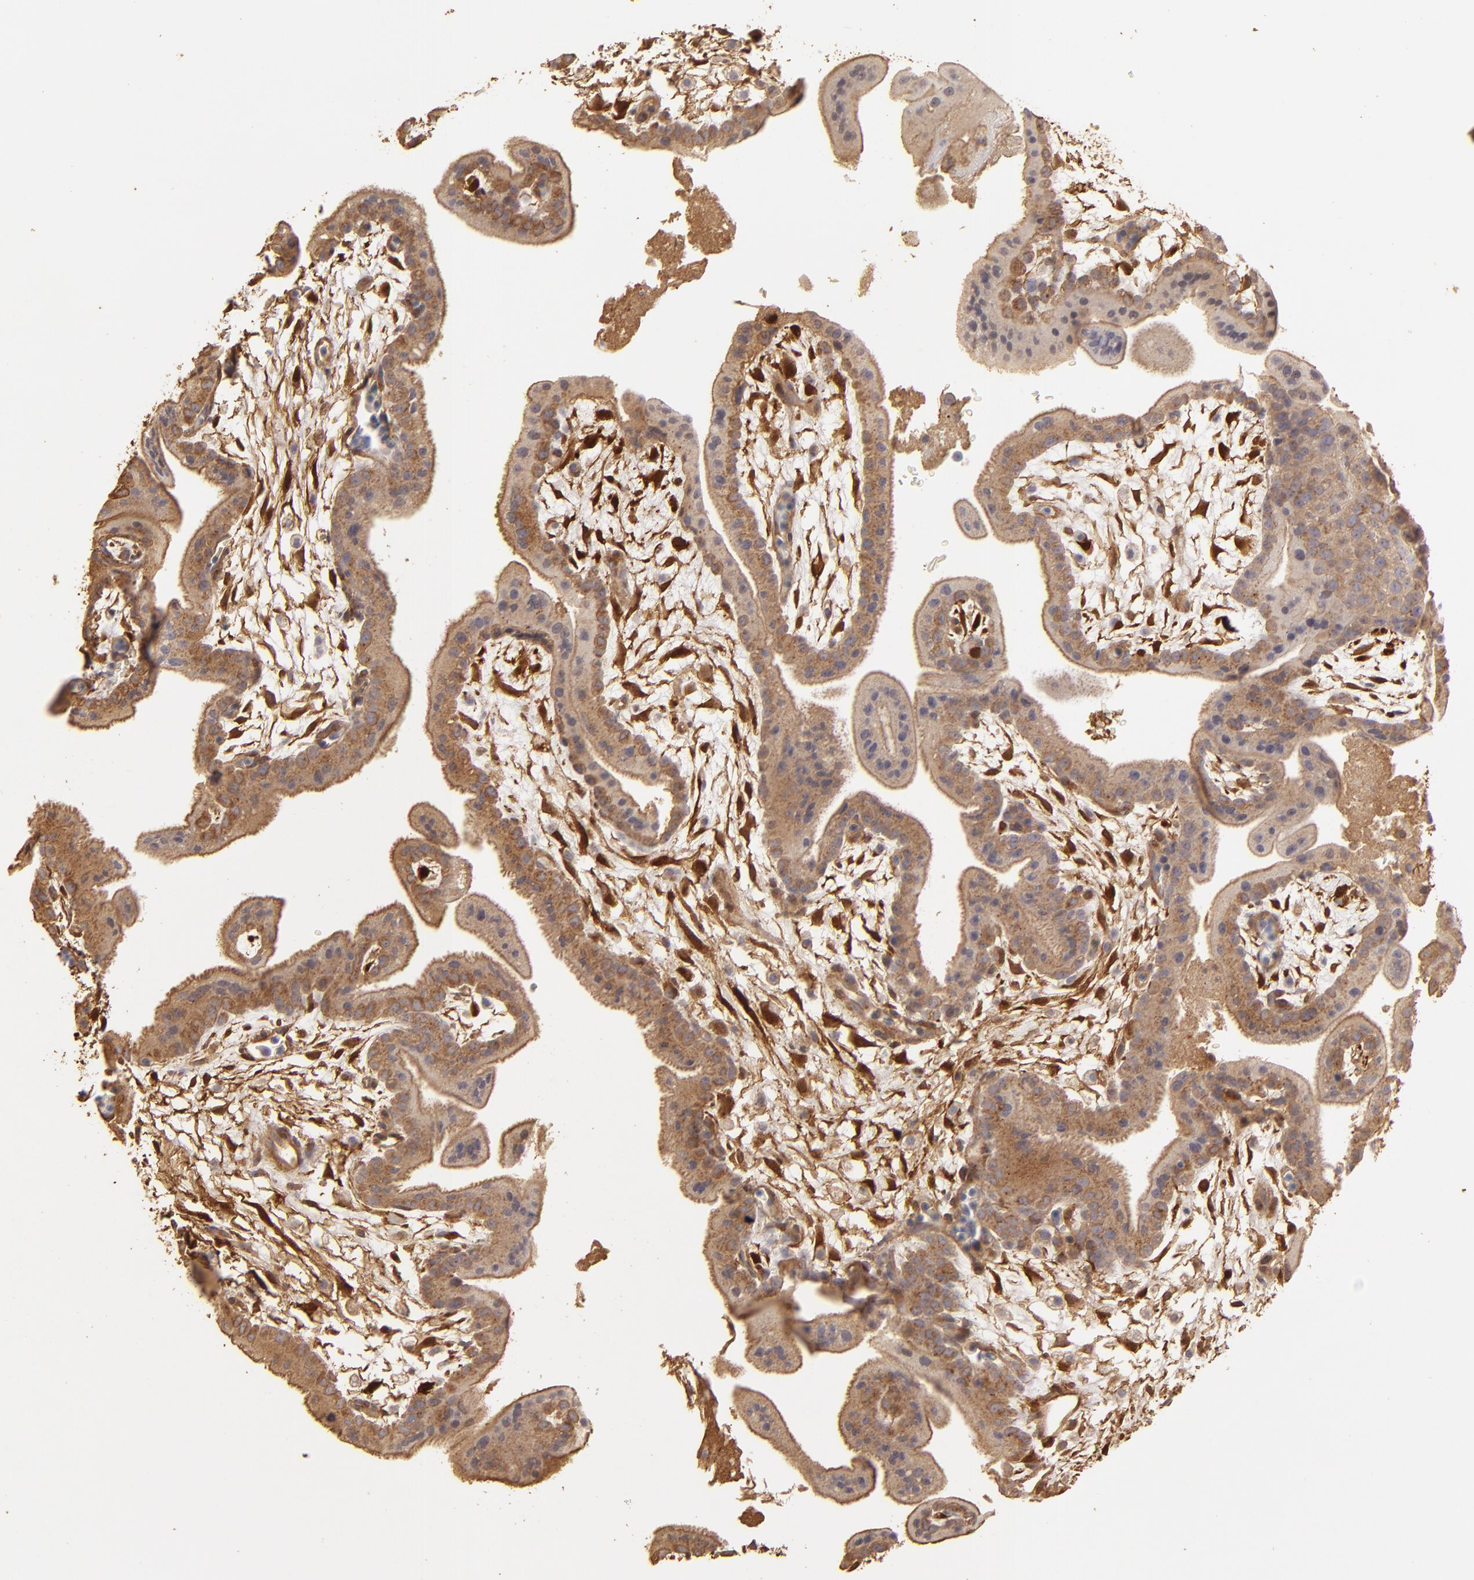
{"staining": {"intensity": "strong", "quantity": ">75%", "location": "cytoplasmic/membranous"}, "tissue": "placenta", "cell_type": "Decidual cells", "image_type": "normal", "snomed": [{"axis": "morphology", "description": "Normal tissue, NOS"}, {"axis": "topography", "description": "Placenta"}], "caption": "Immunohistochemistry of benign human placenta shows high levels of strong cytoplasmic/membranous staining in approximately >75% of decidual cells.", "gene": "HSPB6", "patient": {"sex": "female", "age": 35}}